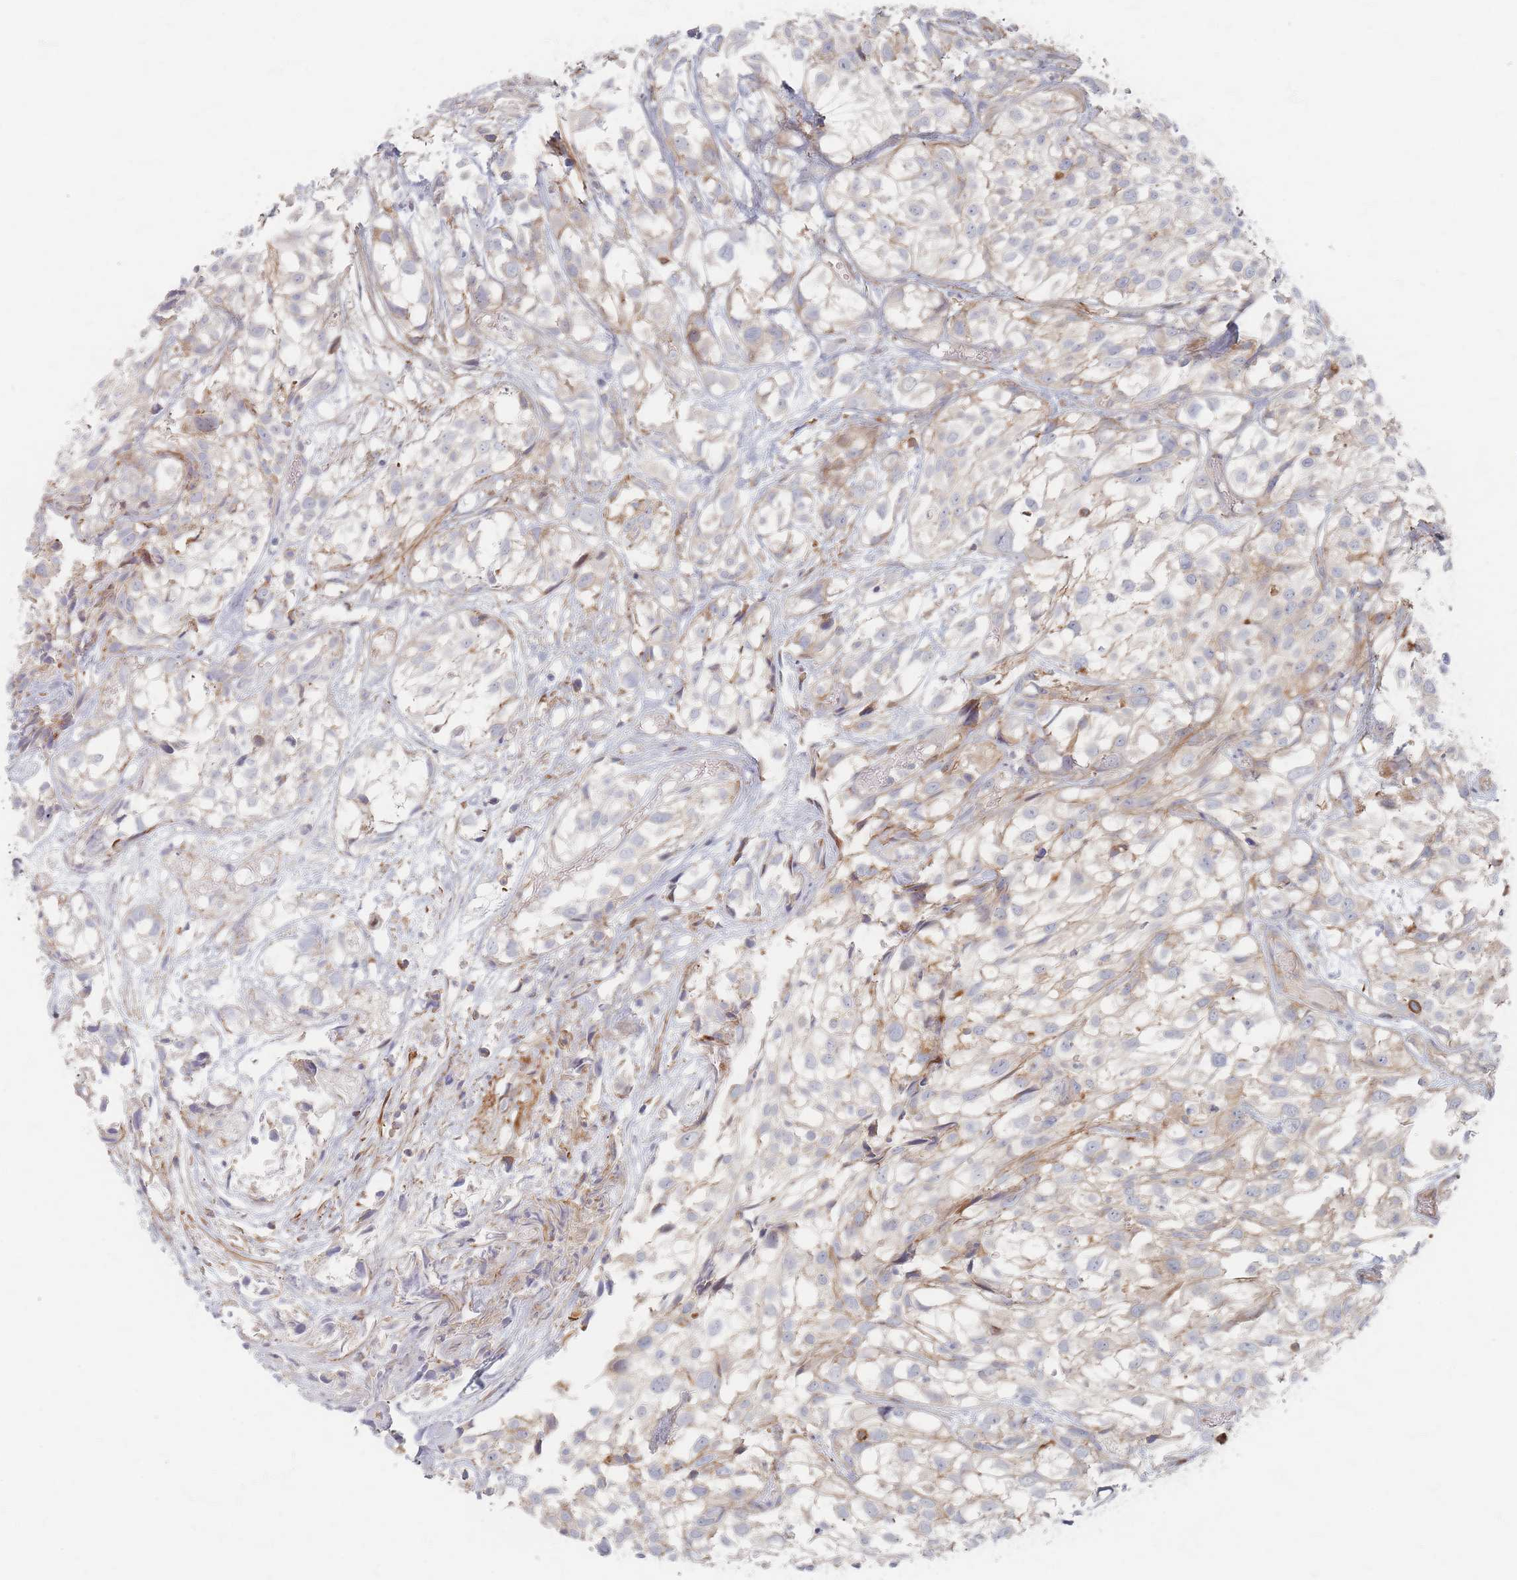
{"staining": {"intensity": "negative", "quantity": "none", "location": "none"}, "tissue": "urothelial cancer", "cell_type": "Tumor cells", "image_type": "cancer", "snomed": [{"axis": "morphology", "description": "Urothelial carcinoma, High grade"}, {"axis": "topography", "description": "Urinary bladder"}], "caption": "Immunohistochemistry of human high-grade urothelial carcinoma demonstrates no staining in tumor cells. (Brightfield microscopy of DAB (3,3'-diaminobenzidine) IHC at high magnification).", "gene": "ZNF852", "patient": {"sex": "male", "age": 56}}